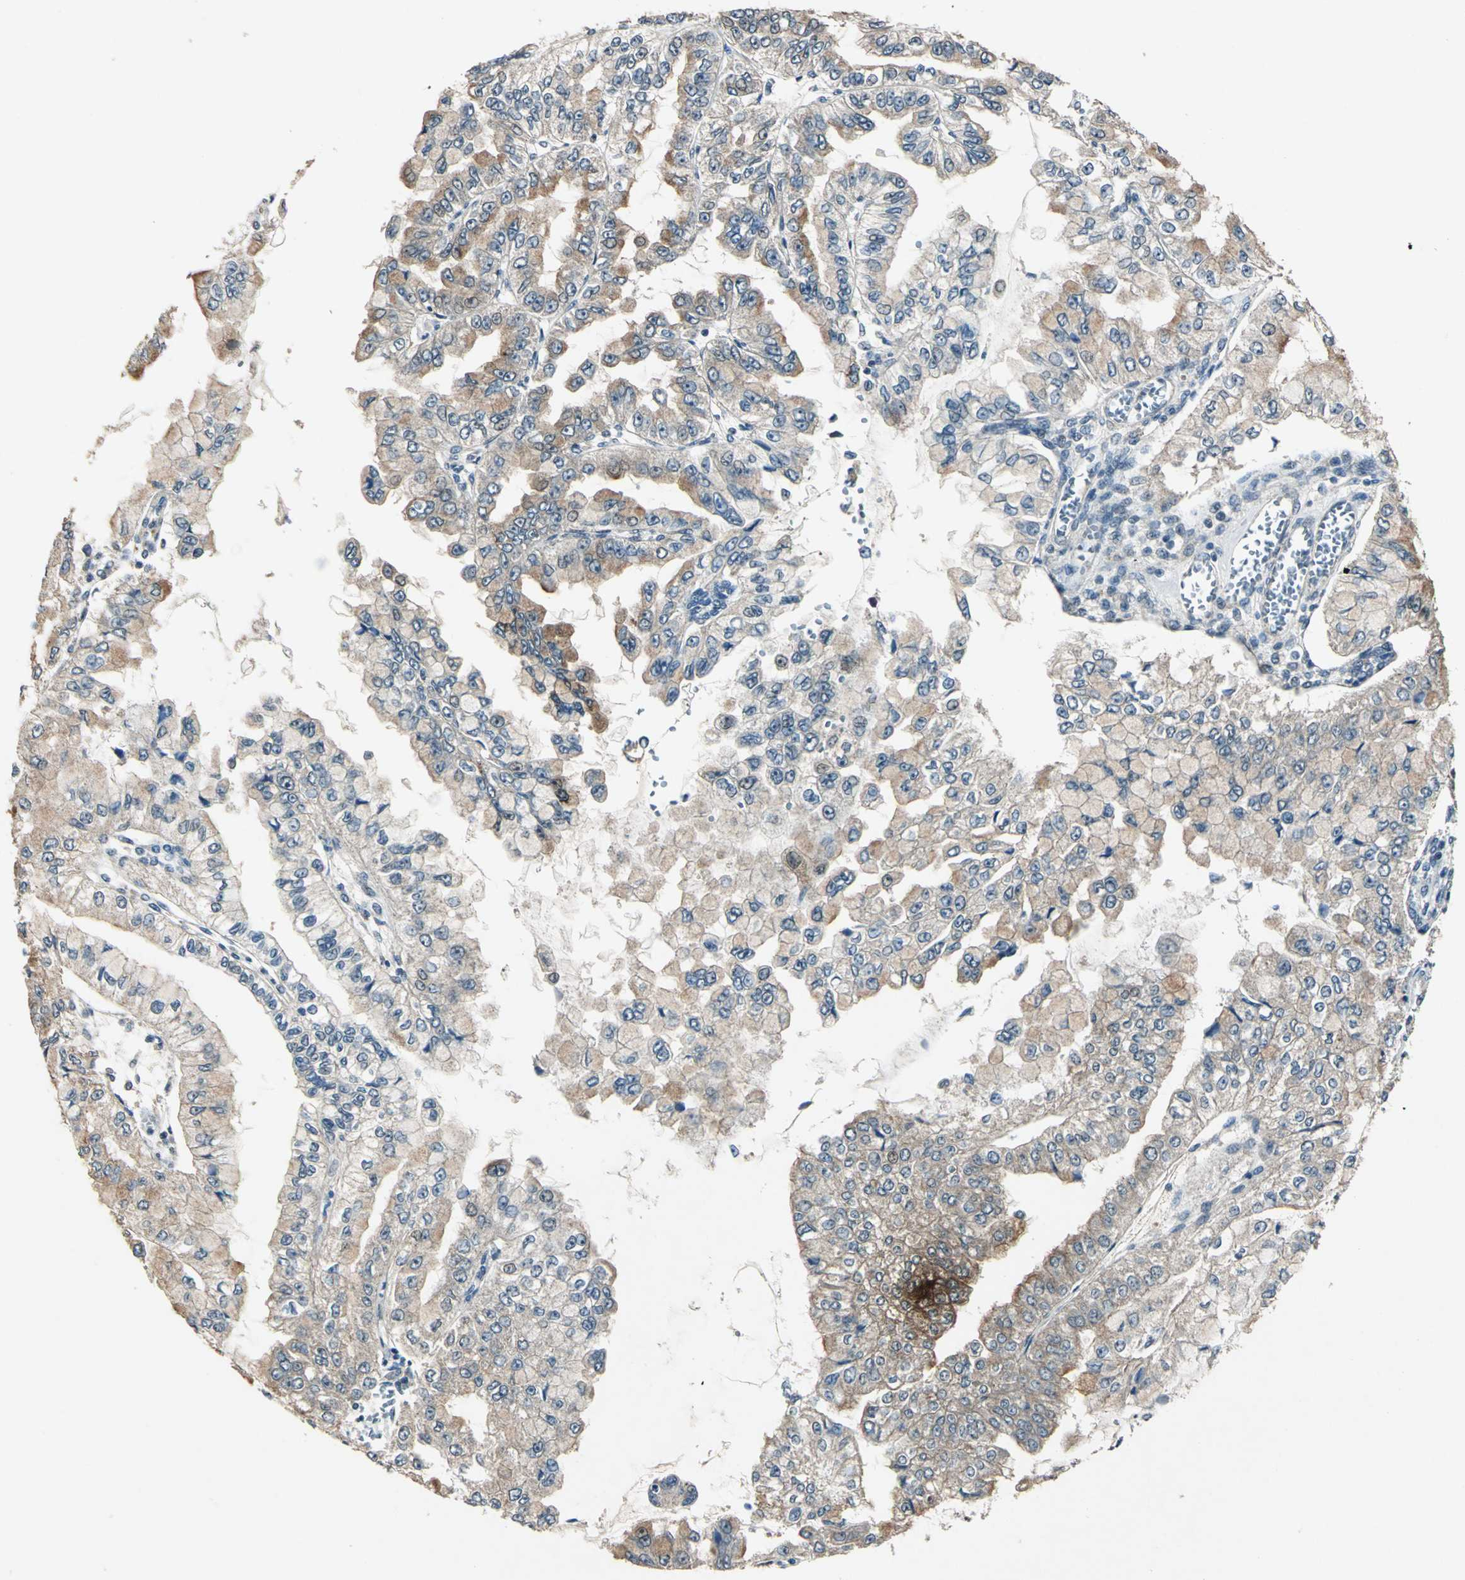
{"staining": {"intensity": "moderate", "quantity": "25%-75%", "location": "cytoplasmic/membranous"}, "tissue": "liver cancer", "cell_type": "Tumor cells", "image_type": "cancer", "snomed": [{"axis": "morphology", "description": "Cholangiocarcinoma"}, {"axis": "topography", "description": "Liver"}], "caption": "Moderate cytoplasmic/membranous expression is identified in approximately 25%-75% of tumor cells in cholangiocarcinoma (liver). The protein of interest is shown in brown color, while the nuclei are stained blue.", "gene": "AHSA1", "patient": {"sex": "female", "age": 79}}